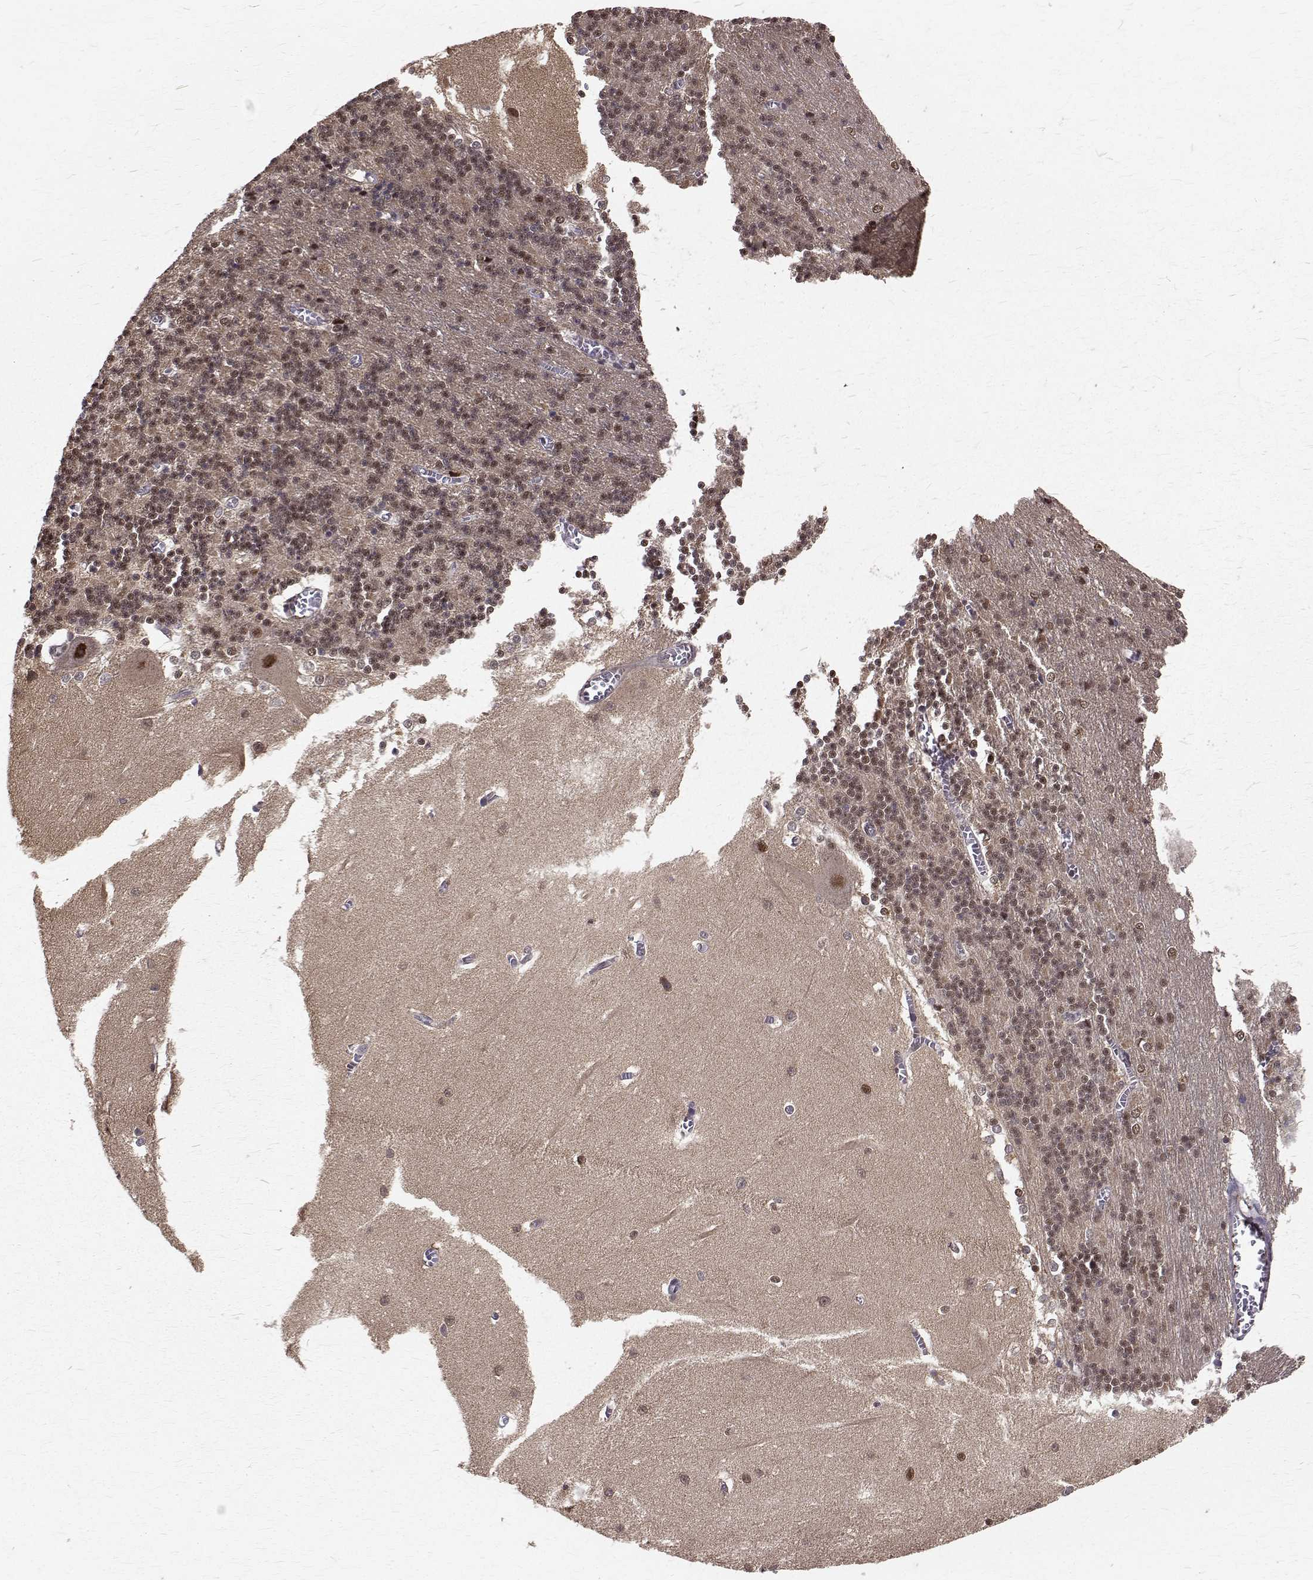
{"staining": {"intensity": "moderate", "quantity": "<25%", "location": "nuclear"}, "tissue": "cerebellum", "cell_type": "Cells in granular layer", "image_type": "normal", "snomed": [{"axis": "morphology", "description": "Normal tissue, NOS"}, {"axis": "topography", "description": "Cerebellum"}], "caption": "Moderate nuclear positivity is present in approximately <25% of cells in granular layer in unremarkable cerebellum.", "gene": "NIF3L1", "patient": {"sex": "male", "age": 37}}